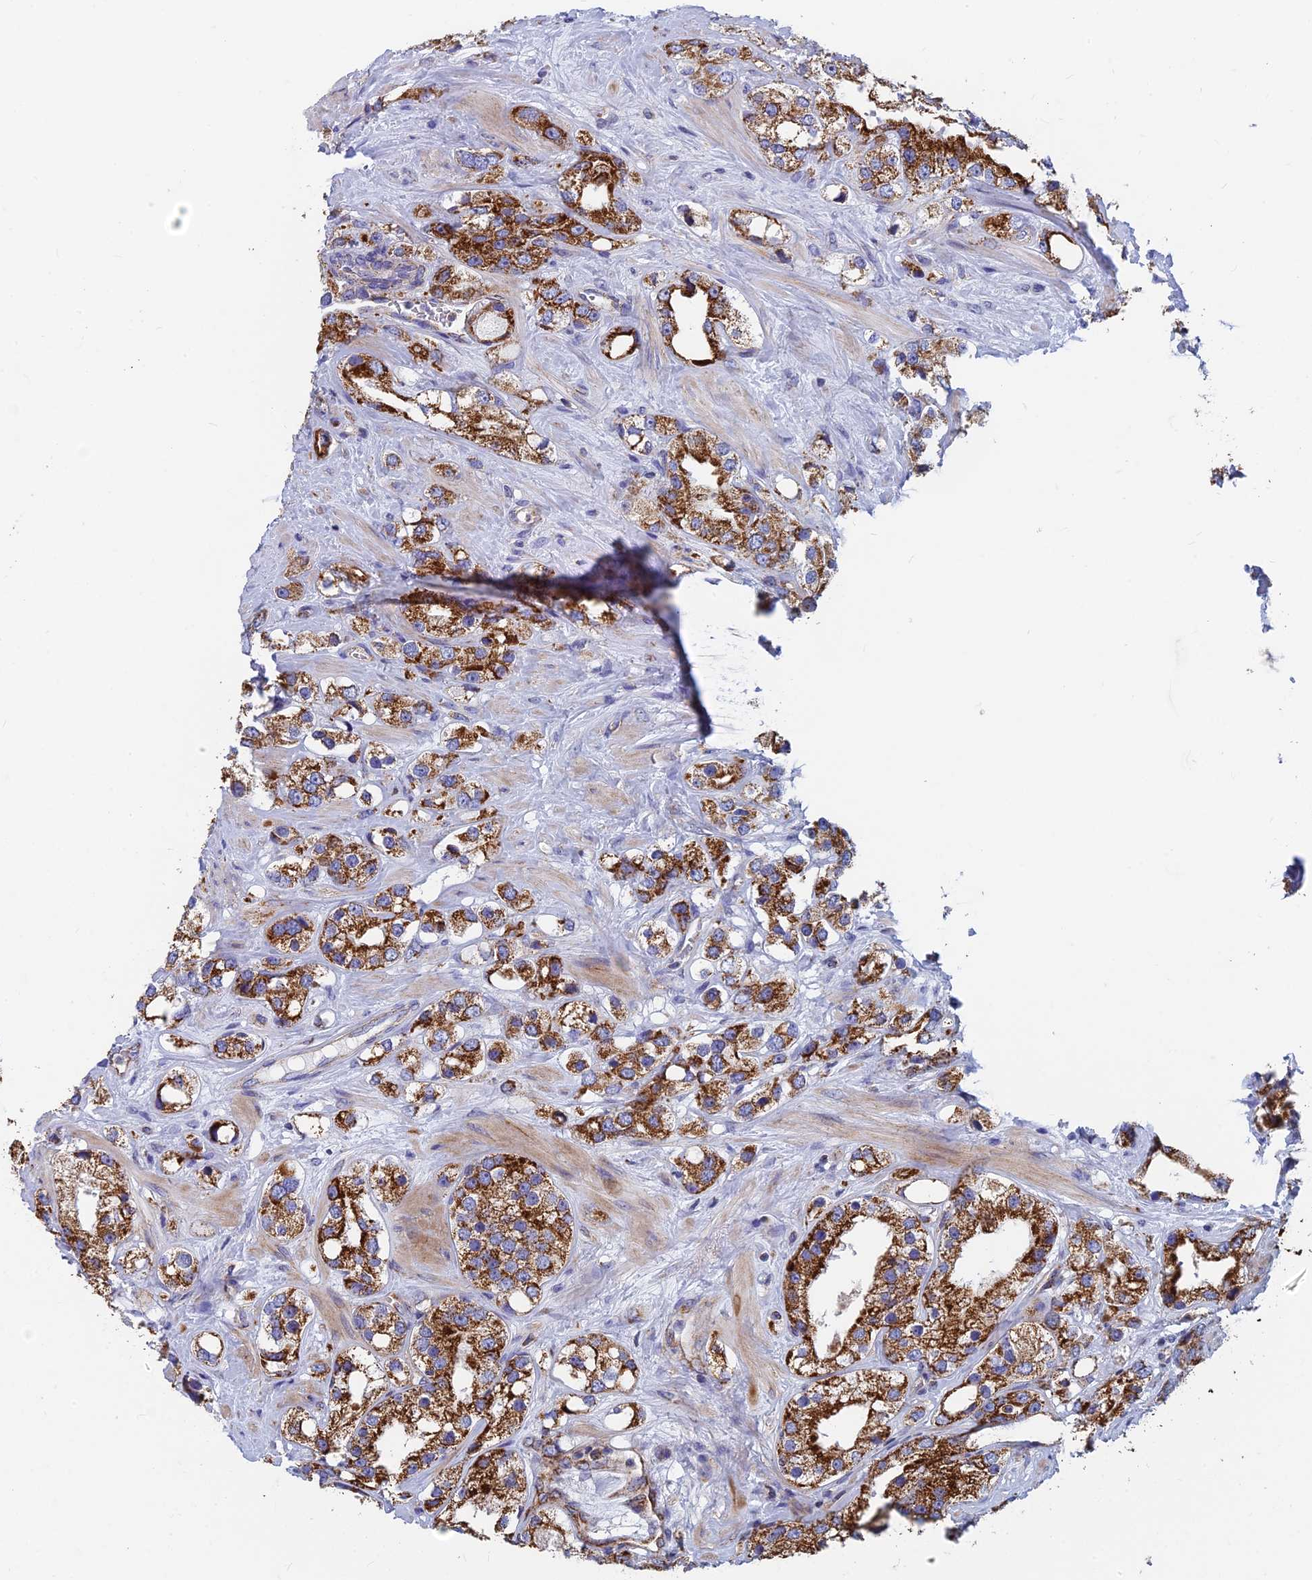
{"staining": {"intensity": "strong", "quantity": ">75%", "location": "cytoplasmic/membranous"}, "tissue": "prostate cancer", "cell_type": "Tumor cells", "image_type": "cancer", "snomed": [{"axis": "morphology", "description": "Adenocarcinoma, NOS"}, {"axis": "topography", "description": "Prostate"}], "caption": "Prostate cancer (adenocarcinoma) stained for a protein reveals strong cytoplasmic/membranous positivity in tumor cells. The staining was performed using DAB (3,3'-diaminobenzidine) to visualize the protein expression in brown, while the nuclei were stained in blue with hematoxylin (Magnification: 20x).", "gene": "MRPS9", "patient": {"sex": "male", "age": 79}}